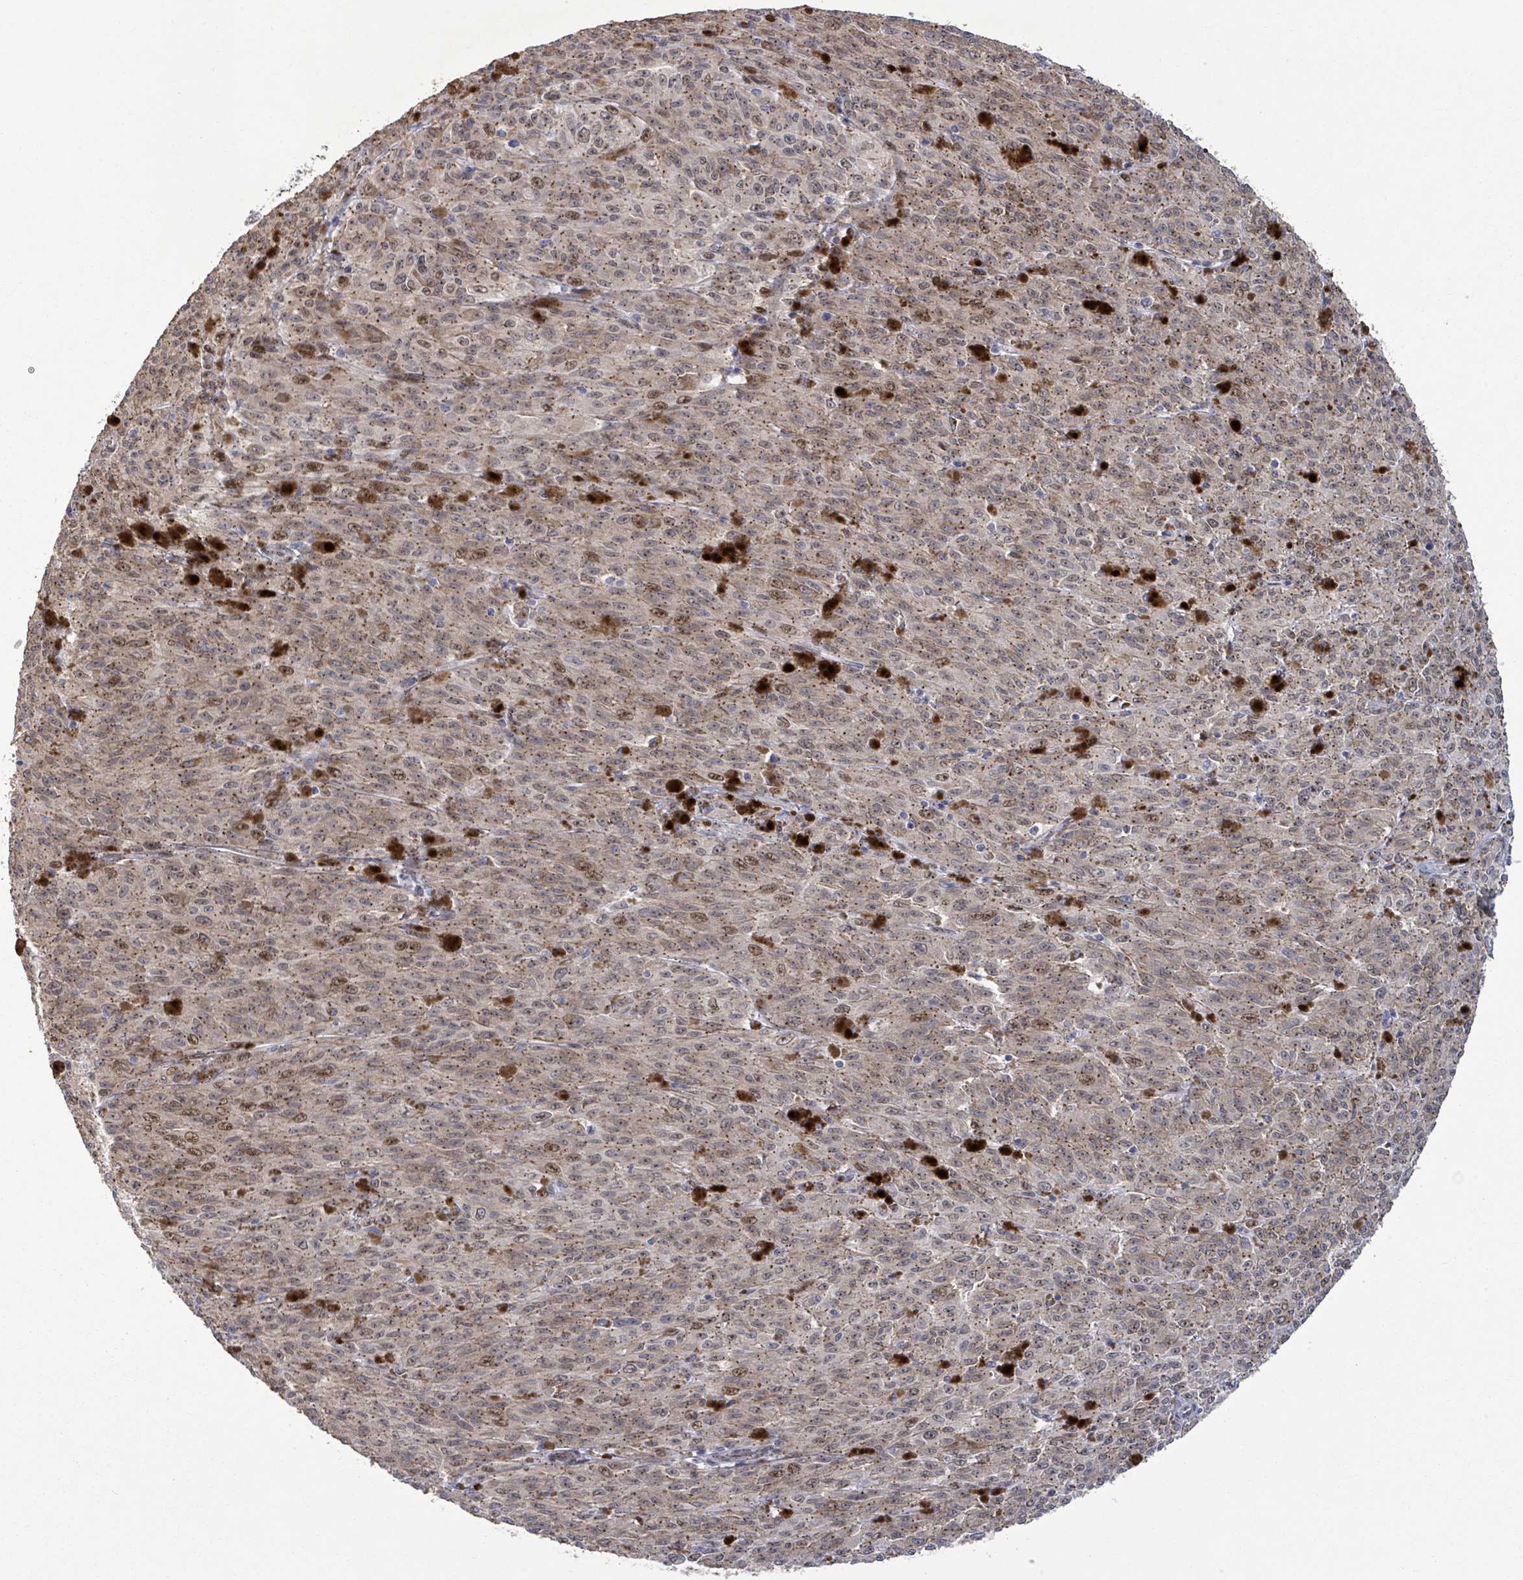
{"staining": {"intensity": "moderate", "quantity": ">75%", "location": "cytoplasmic/membranous,nuclear"}, "tissue": "melanoma", "cell_type": "Tumor cells", "image_type": "cancer", "snomed": [{"axis": "morphology", "description": "Malignant melanoma, NOS"}, {"axis": "topography", "description": "Skin"}], "caption": "Tumor cells display medium levels of moderate cytoplasmic/membranous and nuclear positivity in about >75% of cells in human melanoma.", "gene": "TUSC1", "patient": {"sex": "female", "age": 52}}